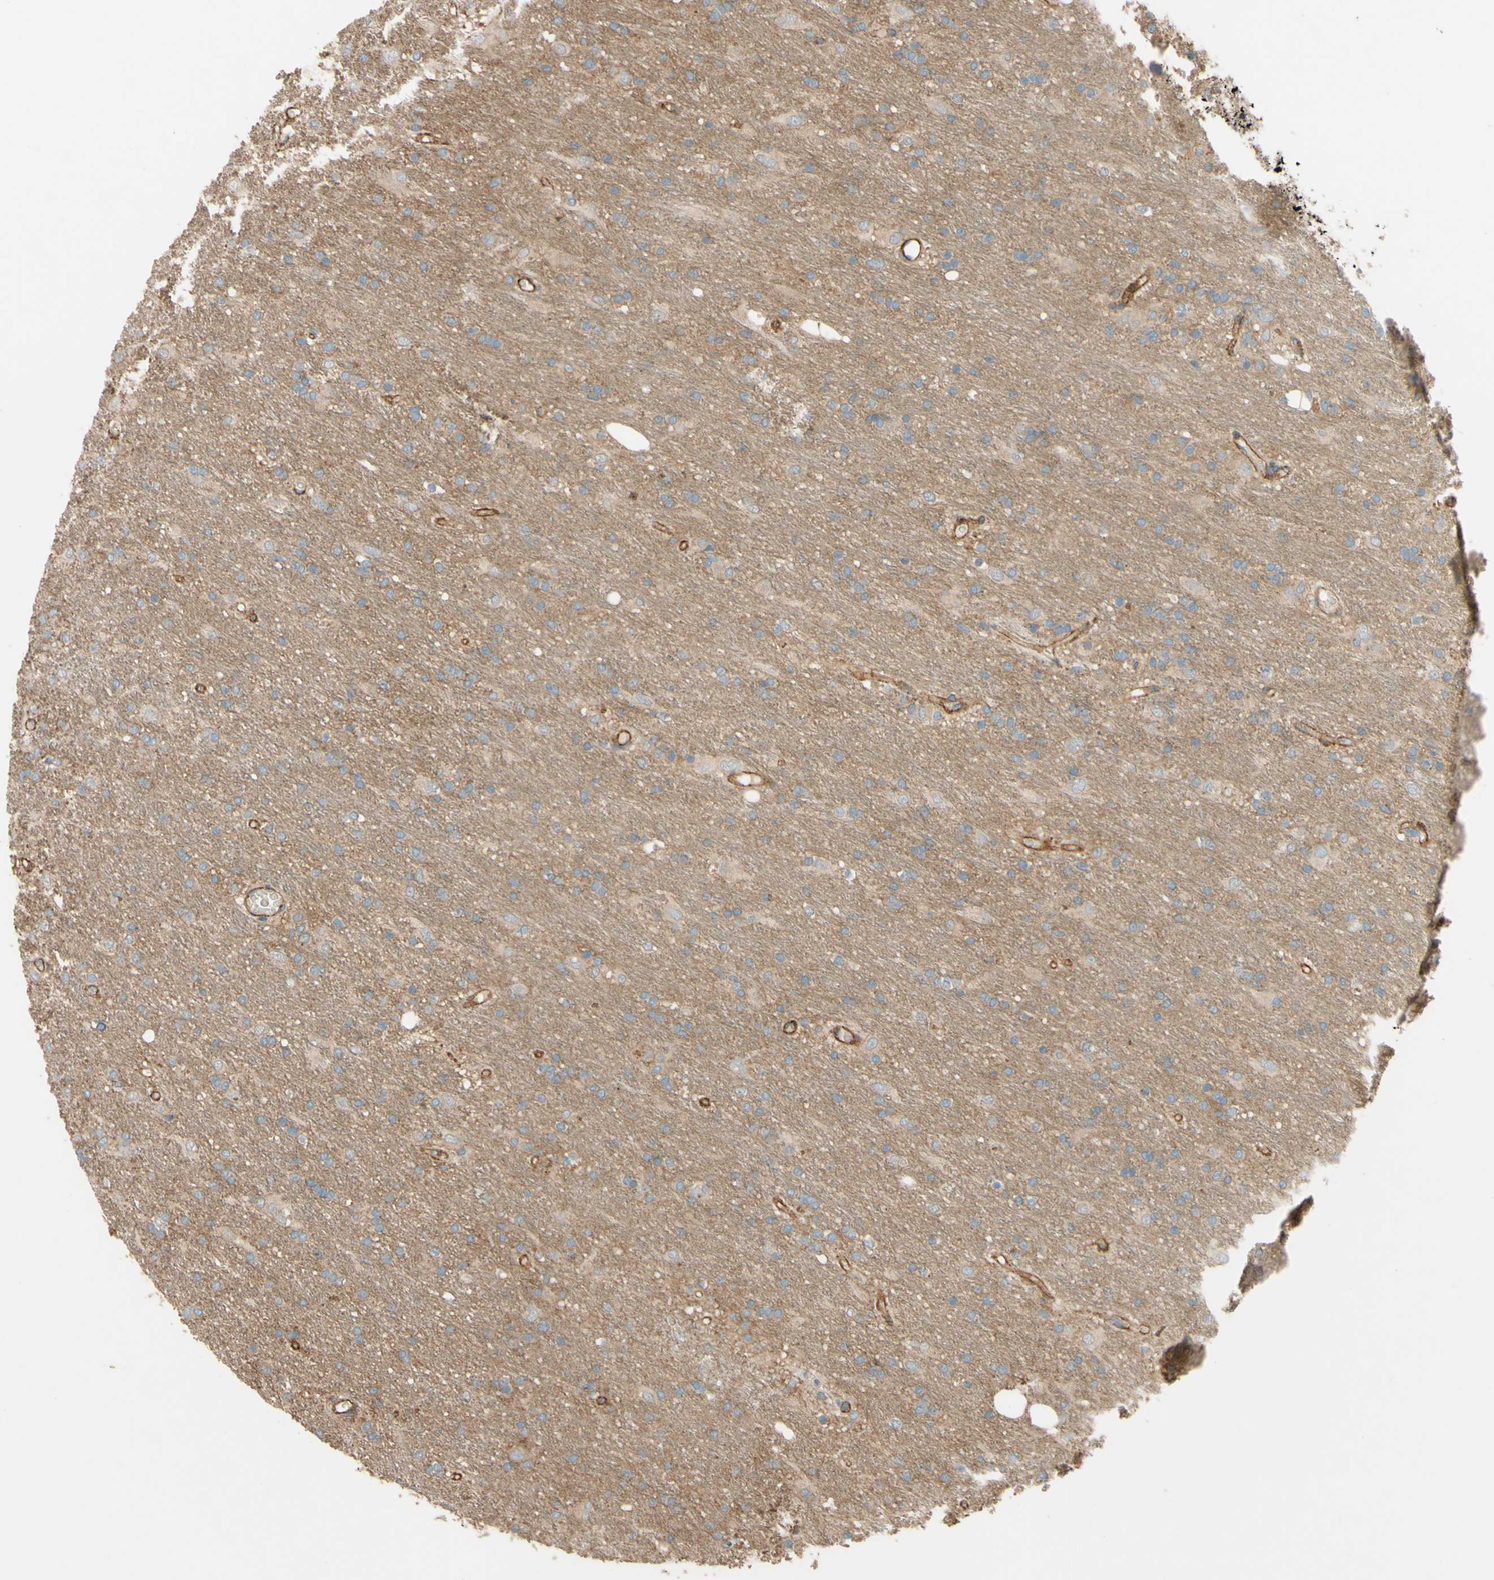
{"staining": {"intensity": "negative", "quantity": "none", "location": "none"}, "tissue": "glioma", "cell_type": "Tumor cells", "image_type": "cancer", "snomed": [{"axis": "morphology", "description": "Glioma, malignant, Low grade"}, {"axis": "topography", "description": "Brain"}], "caption": "Protein analysis of malignant glioma (low-grade) shows no significant staining in tumor cells.", "gene": "ADAM17", "patient": {"sex": "male", "age": 77}}